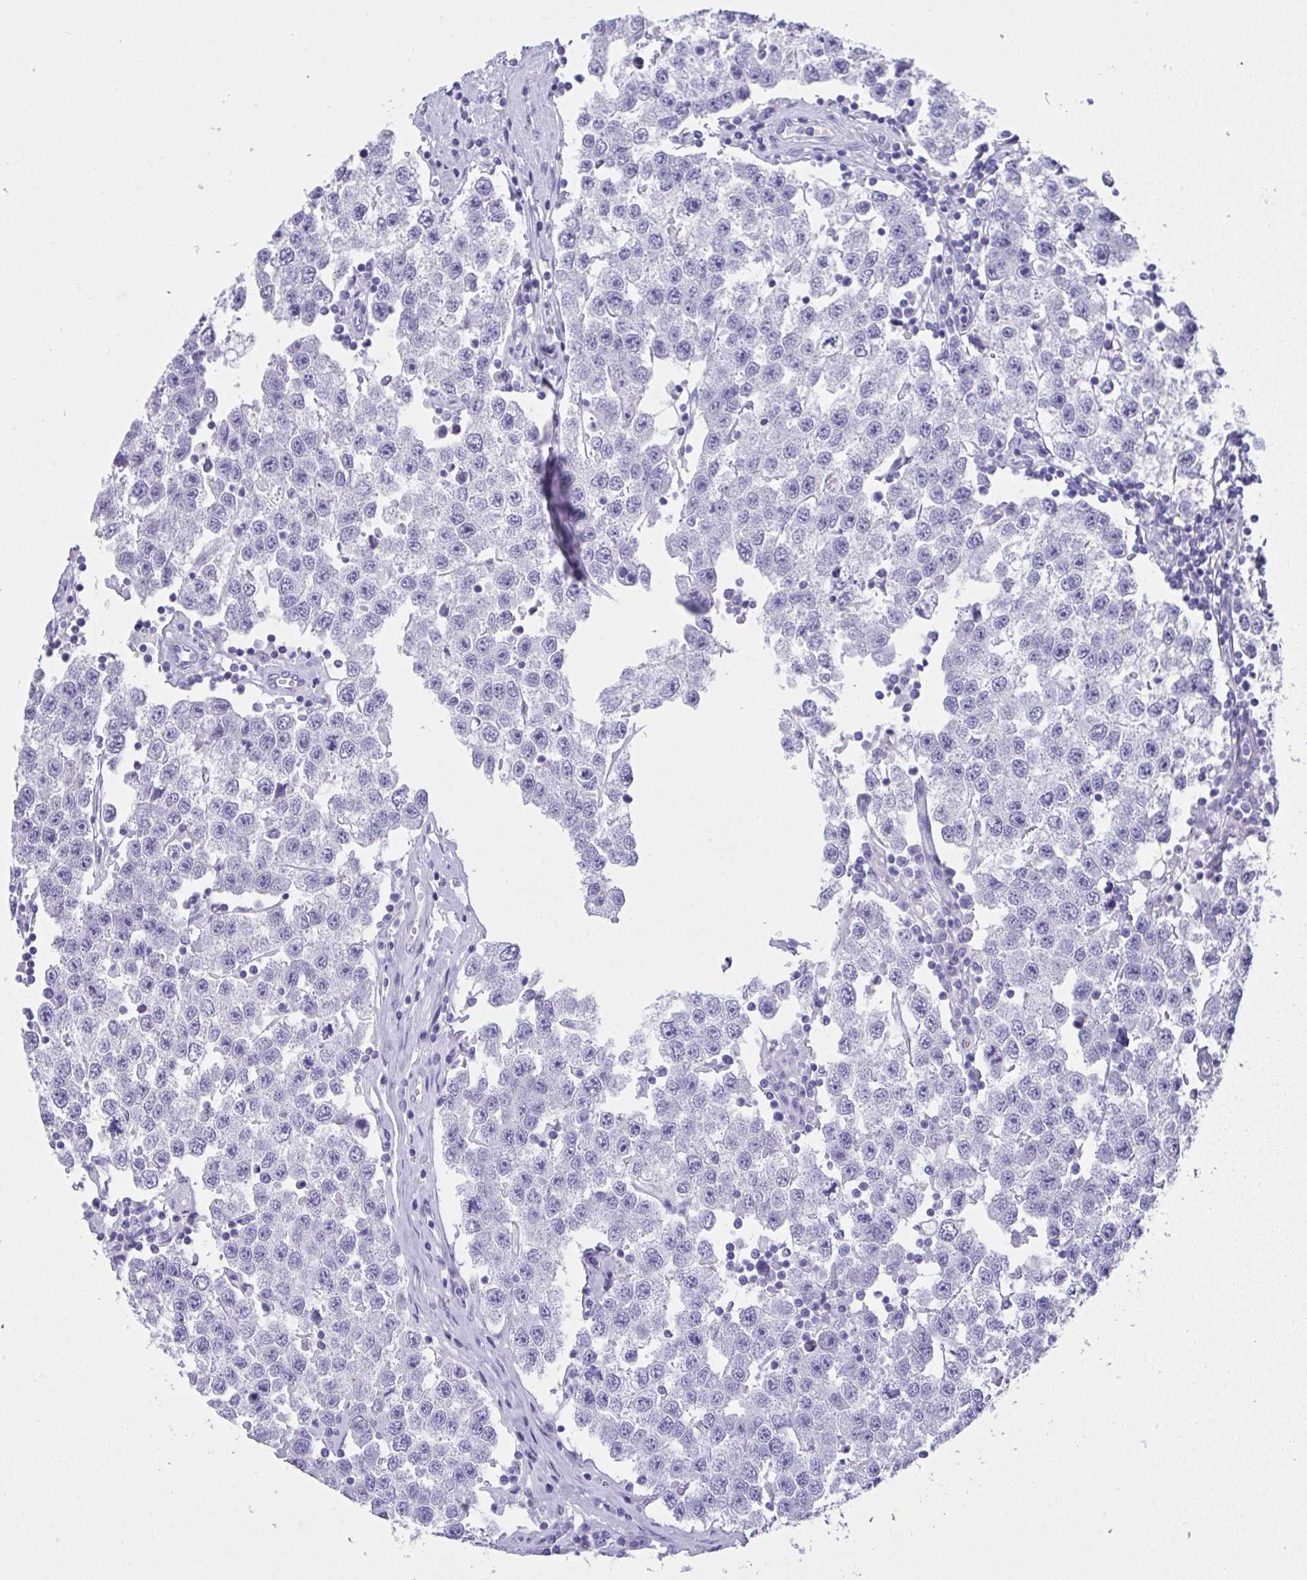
{"staining": {"intensity": "negative", "quantity": "none", "location": "none"}, "tissue": "testis cancer", "cell_type": "Tumor cells", "image_type": "cancer", "snomed": [{"axis": "morphology", "description": "Seminoma, NOS"}, {"axis": "topography", "description": "Testis"}], "caption": "A high-resolution photomicrograph shows IHC staining of testis seminoma, which shows no significant expression in tumor cells.", "gene": "AVIL", "patient": {"sex": "male", "age": 34}}